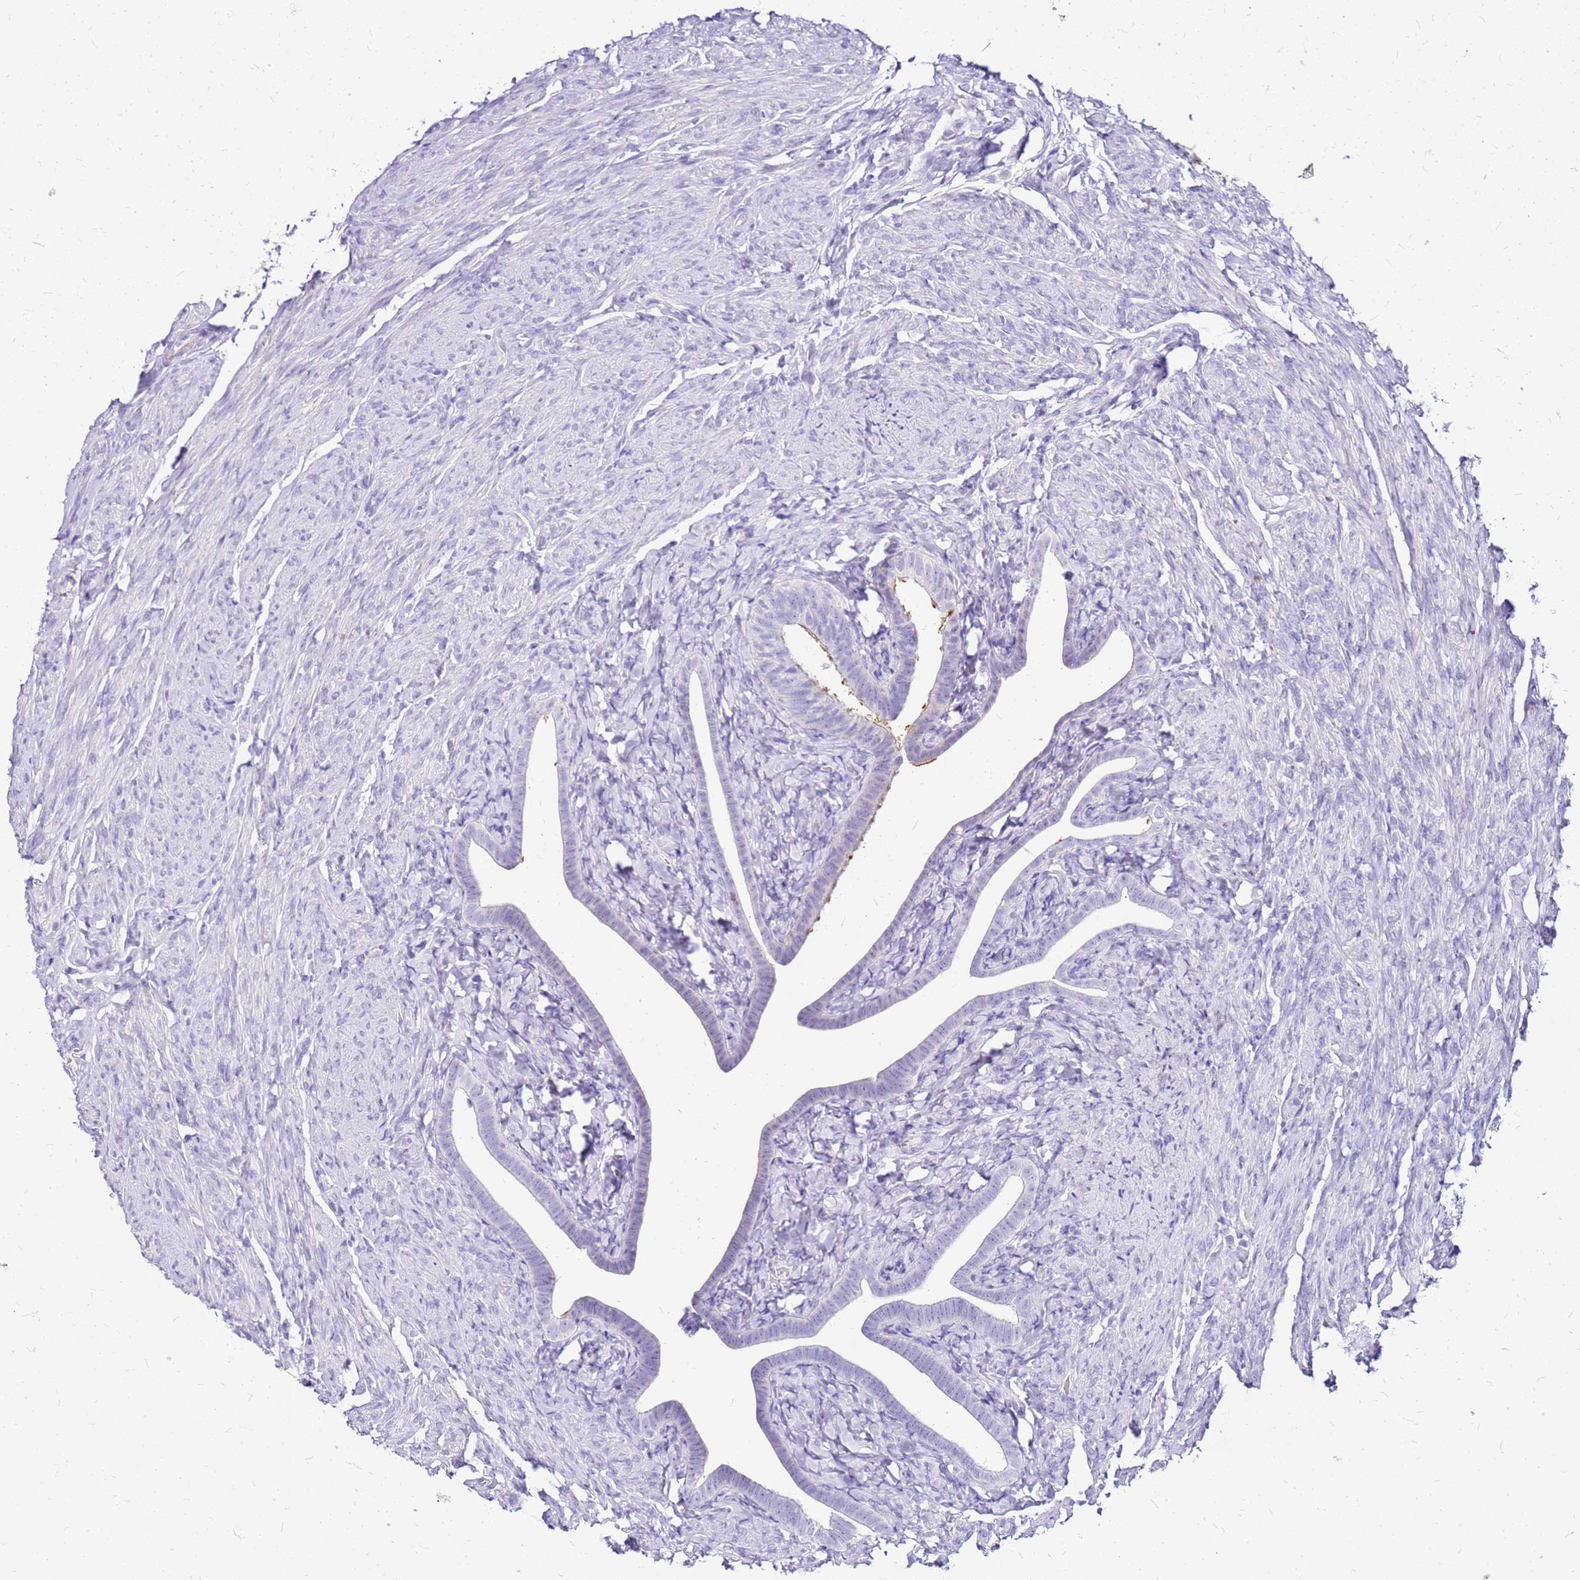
{"staining": {"intensity": "moderate", "quantity": "<25%", "location": "cytoplasmic/membranous"}, "tissue": "fallopian tube", "cell_type": "Glandular cells", "image_type": "normal", "snomed": [{"axis": "morphology", "description": "Normal tissue, NOS"}, {"axis": "topography", "description": "Fallopian tube"}], "caption": "The histopathology image exhibits staining of benign fallopian tube, revealing moderate cytoplasmic/membranous protein expression (brown color) within glandular cells.", "gene": "DCDC2B", "patient": {"sex": "female", "age": 69}}